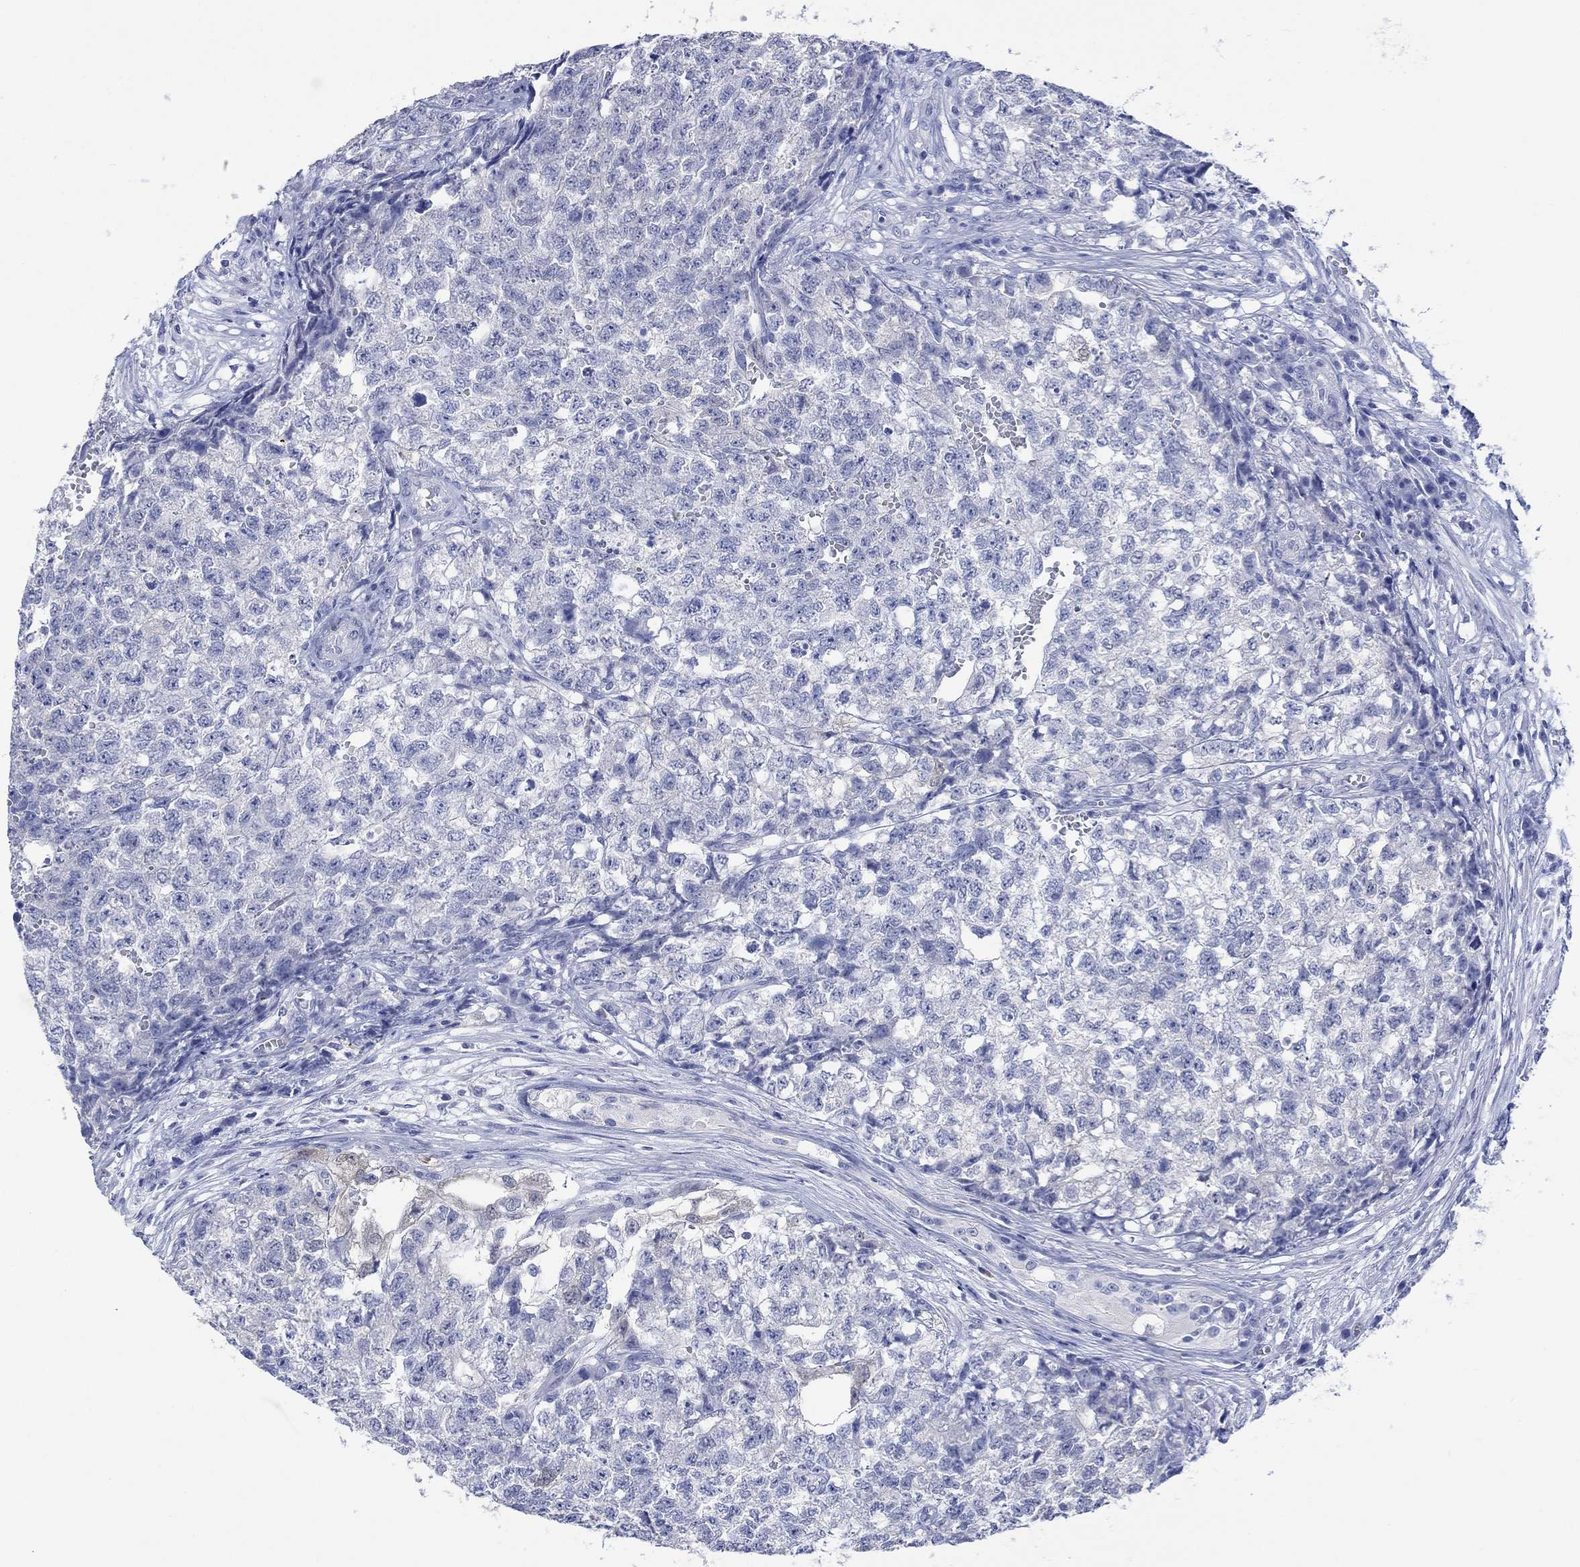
{"staining": {"intensity": "weak", "quantity": "<25%", "location": "cytoplasmic/membranous"}, "tissue": "testis cancer", "cell_type": "Tumor cells", "image_type": "cancer", "snomed": [{"axis": "morphology", "description": "Seminoma, NOS"}, {"axis": "morphology", "description": "Carcinoma, Embryonal, NOS"}, {"axis": "topography", "description": "Testis"}], "caption": "An image of human testis seminoma is negative for staining in tumor cells.", "gene": "MSI1", "patient": {"sex": "male", "age": 22}}